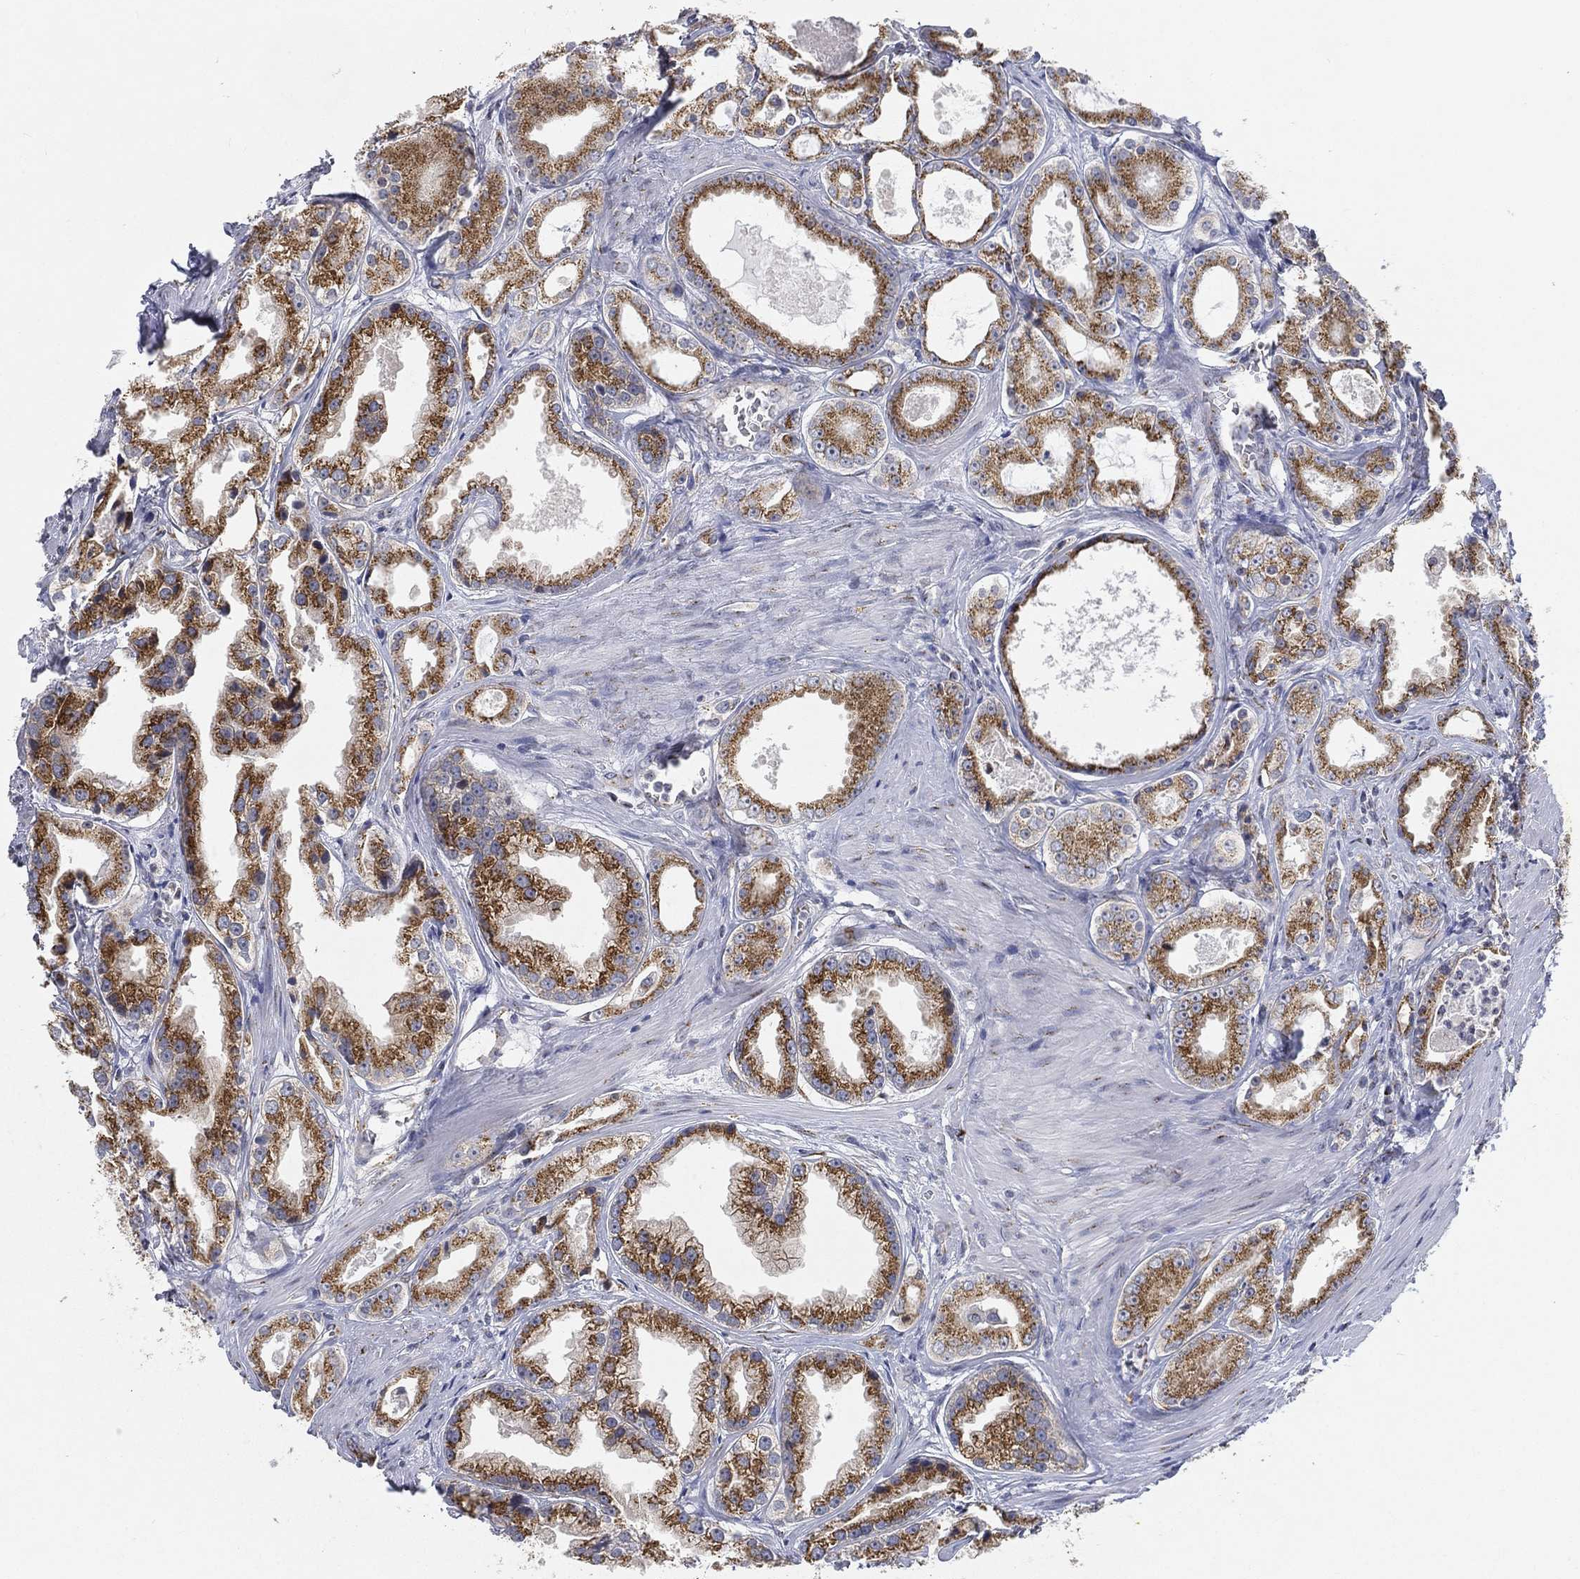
{"staining": {"intensity": "strong", "quantity": ">75%", "location": "cytoplasmic/membranous"}, "tissue": "prostate cancer", "cell_type": "Tumor cells", "image_type": "cancer", "snomed": [{"axis": "morphology", "description": "Adenocarcinoma, NOS"}, {"axis": "topography", "description": "Prostate"}], "caption": "Approximately >75% of tumor cells in human prostate adenocarcinoma reveal strong cytoplasmic/membranous protein staining as visualized by brown immunohistochemical staining.", "gene": "TICAM1", "patient": {"sex": "male", "age": 61}}